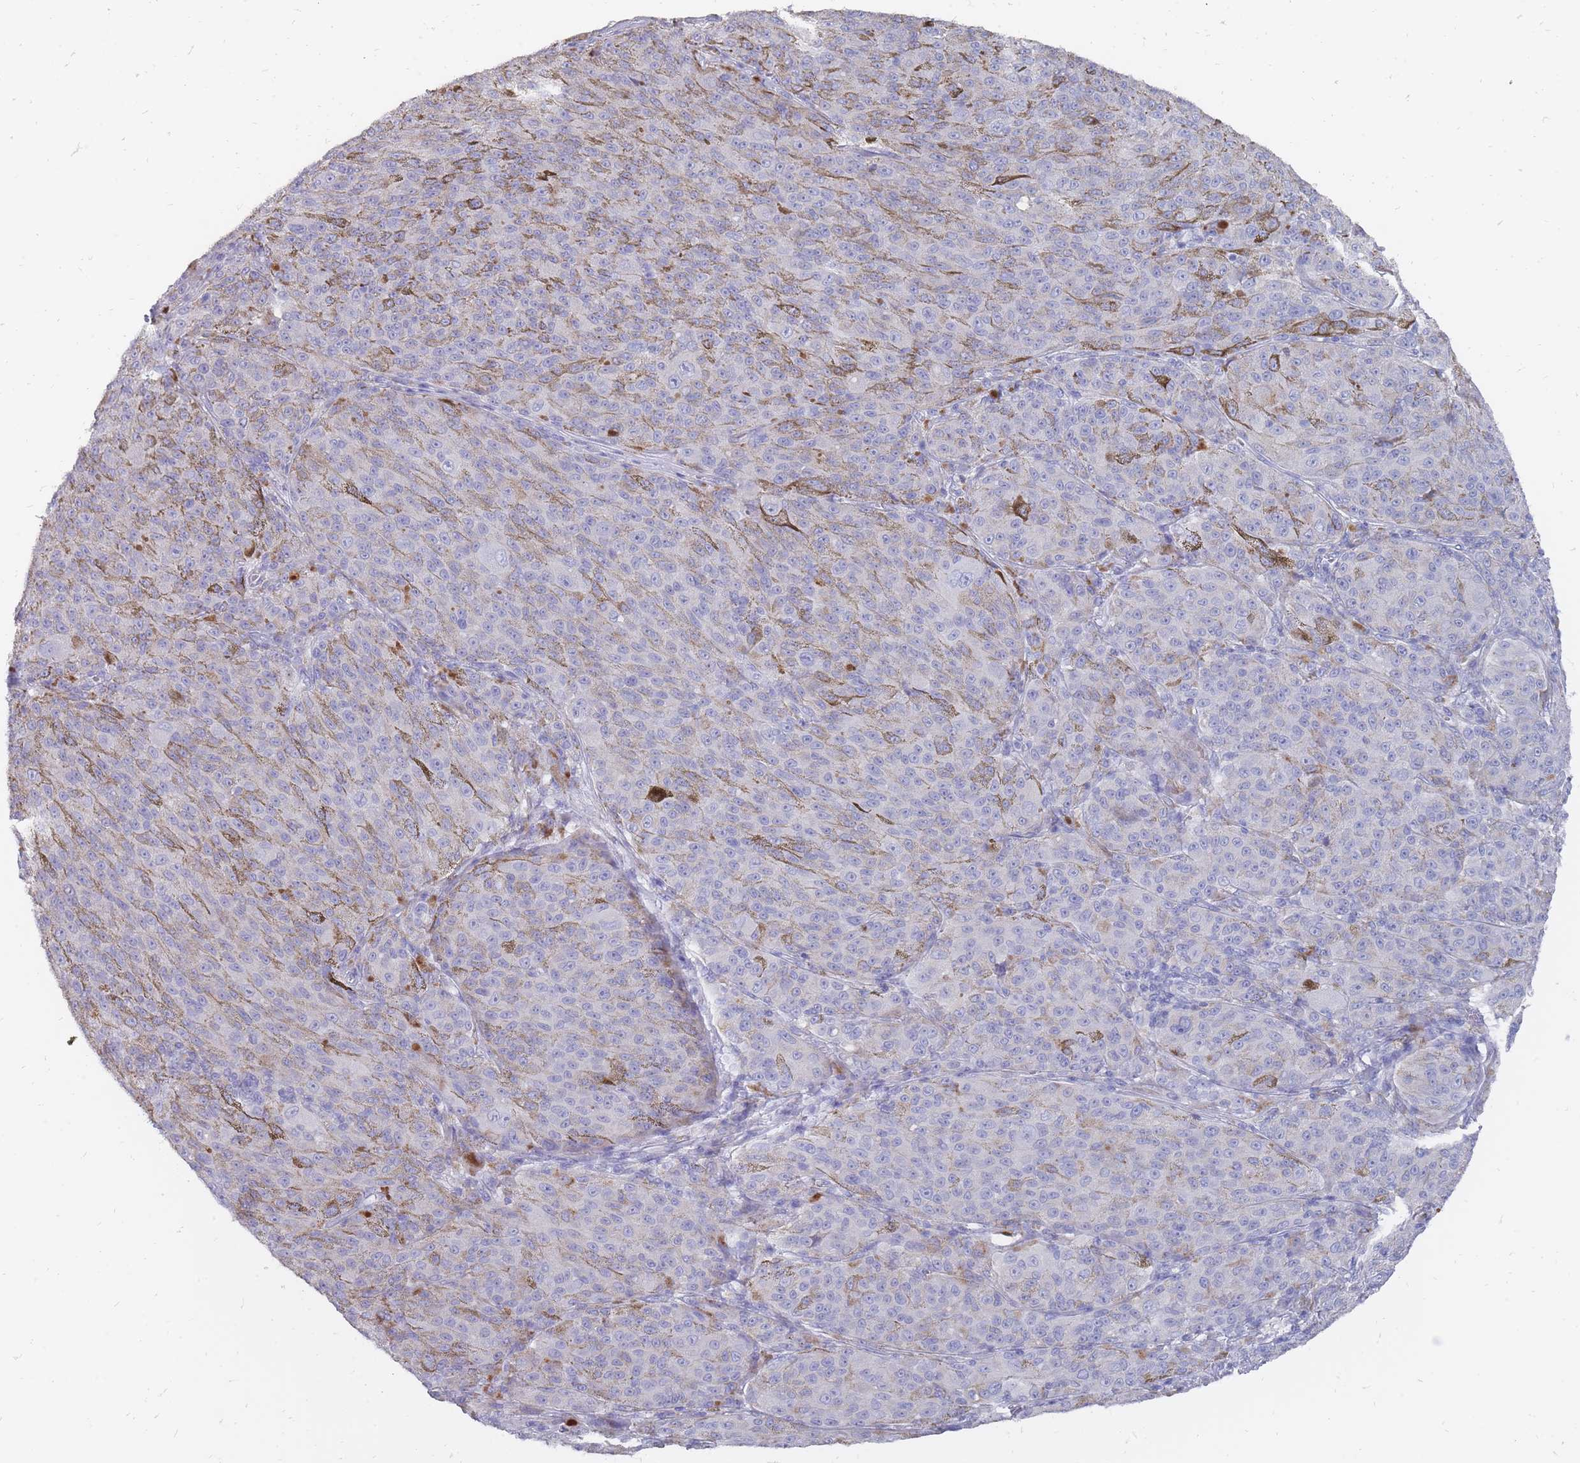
{"staining": {"intensity": "negative", "quantity": "none", "location": "none"}, "tissue": "melanoma", "cell_type": "Tumor cells", "image_type": "cancer", "snomed": [{"axis": "morphology", "description": "Malignant melanoma, NOS"}, {"axis": "topography", "description": "Skin"}], "caption": "There is no significant staining in tumor cells of malignant melanoma. (DAB (3,3'-diaminobenzidine) immunohistochemistry with hematoxylin counter stain).", "gene": "OTULINL", "patient": {"sex": "female", "age": 52}}